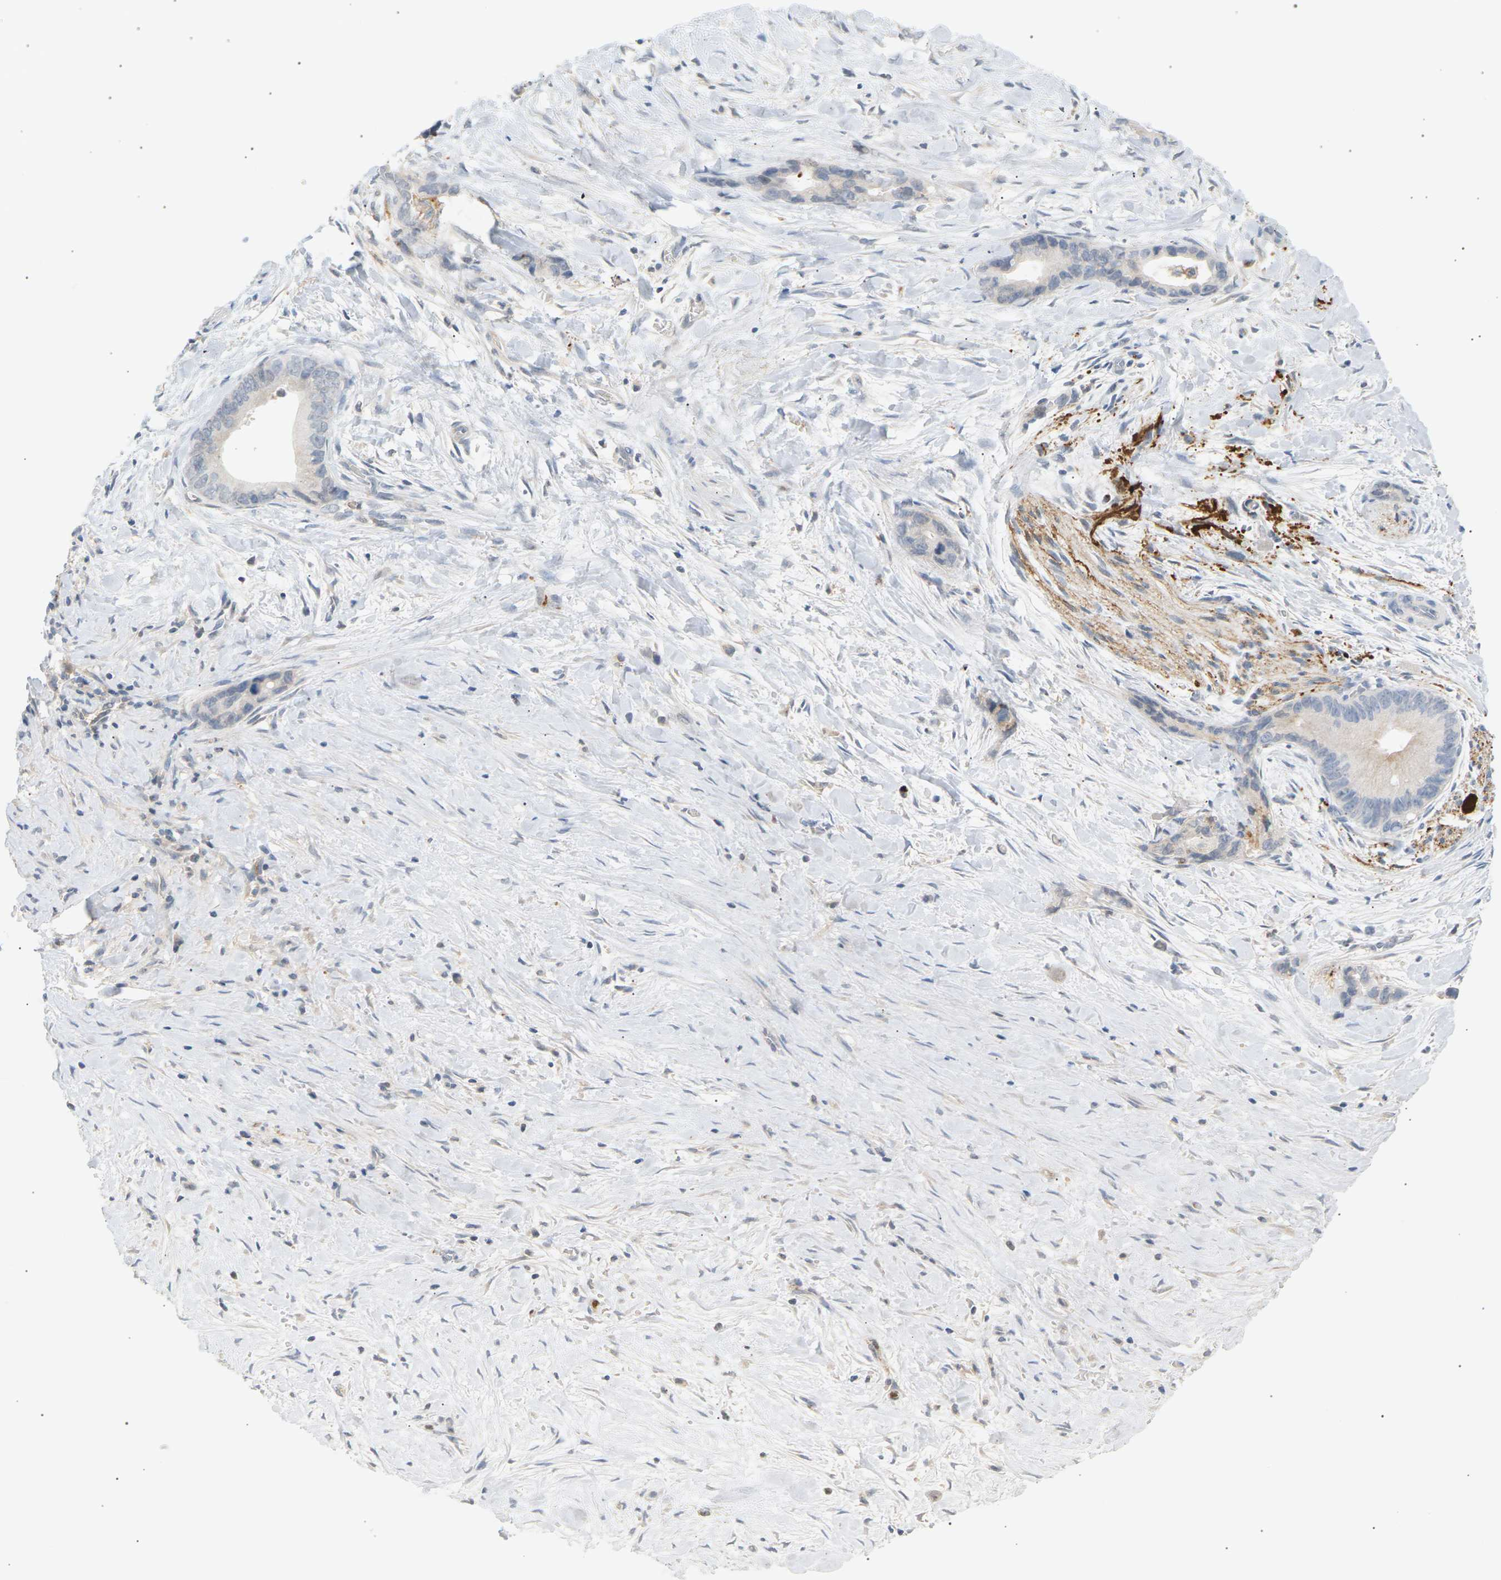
{"staining": {"intensity": "negative", "quantity": "none", "location": "none"}, "tissue": "liver cancer", "cell_type": "Tumor cells", "image_type": "cancer", "snomed": [{"axis": "morphology", "description": "Cholangiocarcinoma"}, {"axis": "topography", "description": "Liver"}], "caption": "Tumor cells are negative for brown protein staining in cholangiocarcinoma (liver).", "gene": "CLU", "patient": {"sex": "female", "age": 55}}